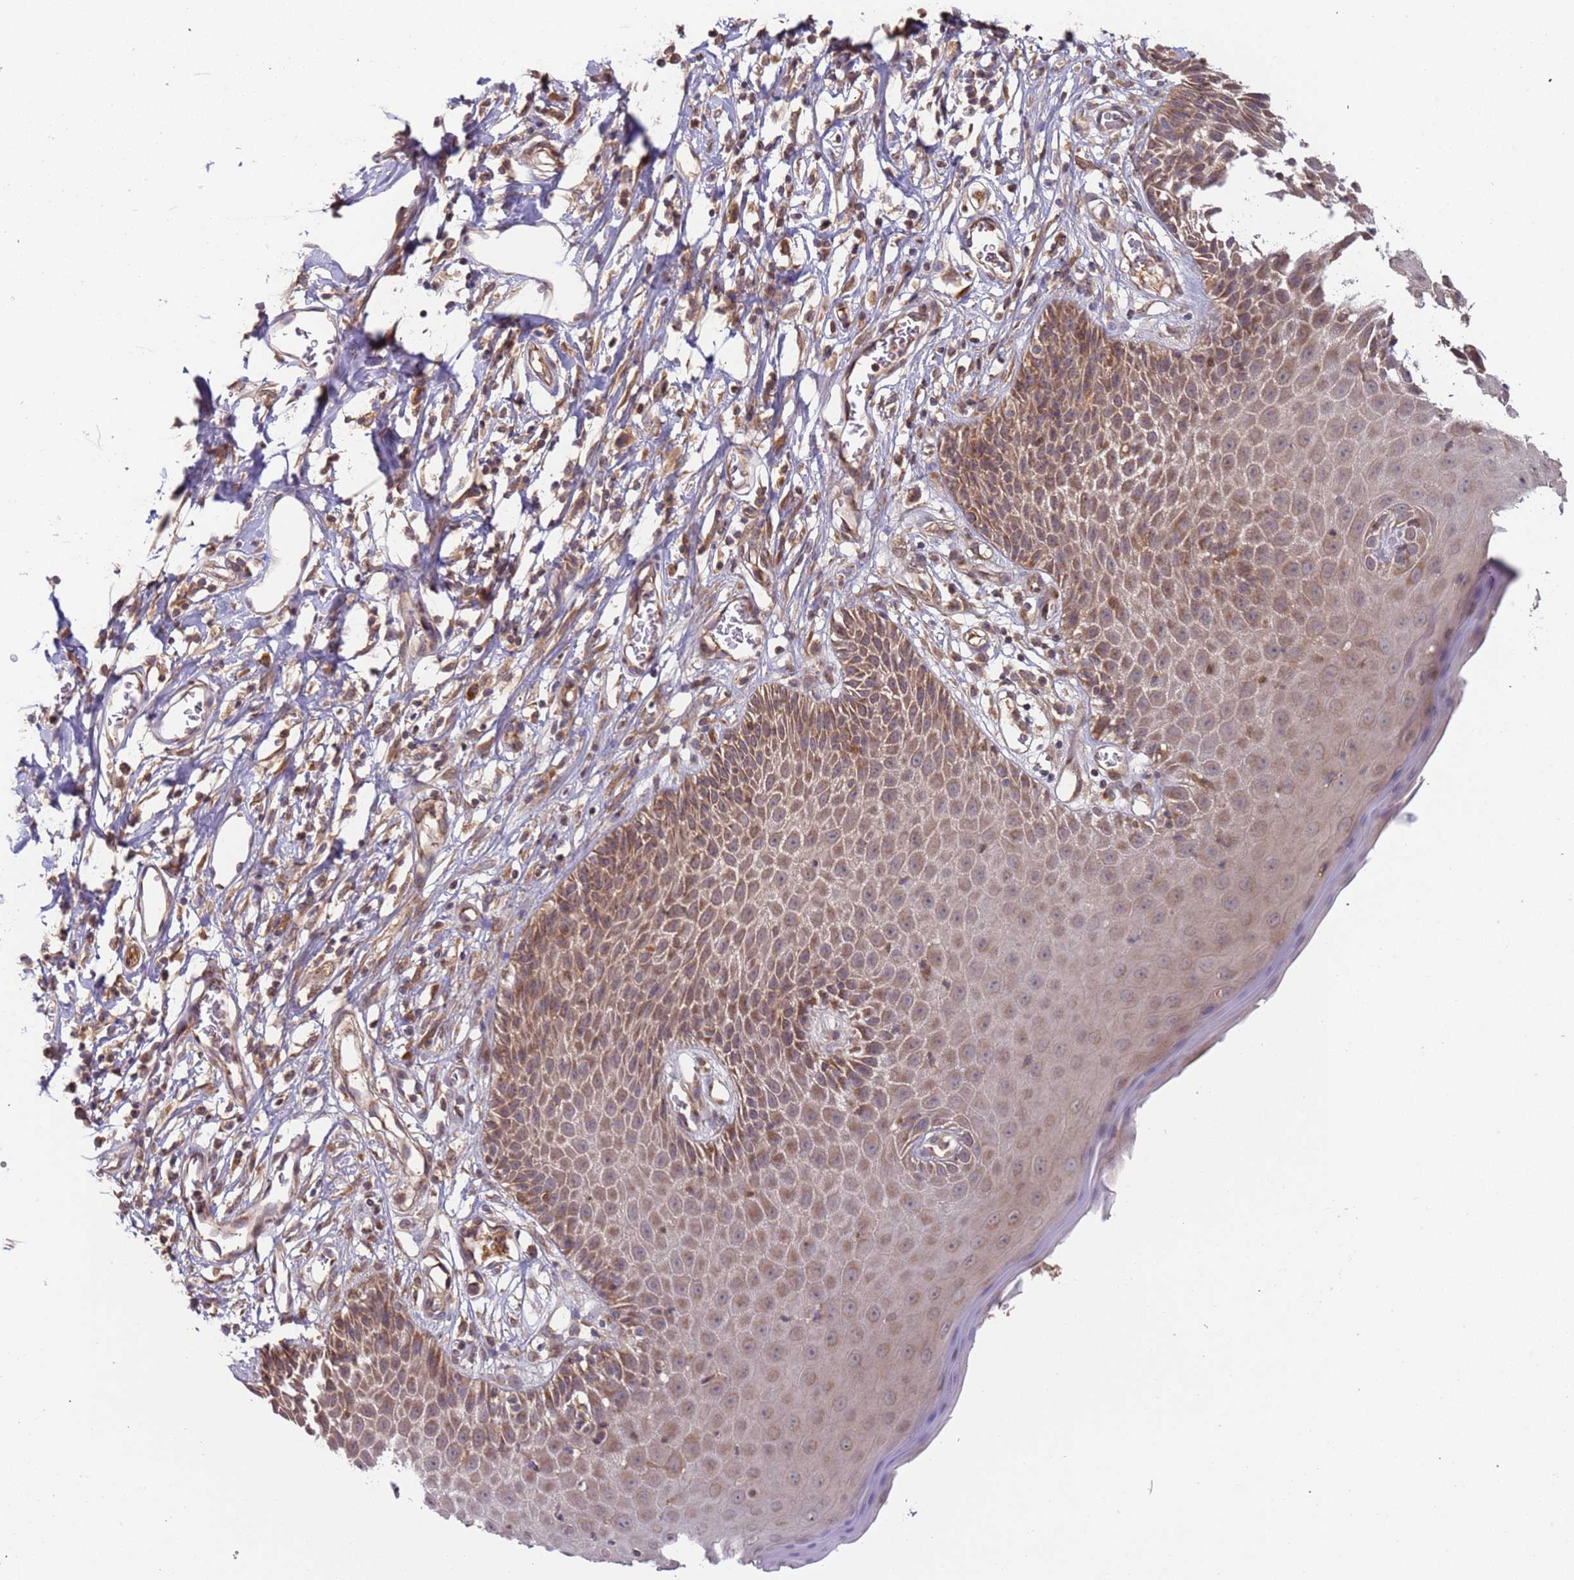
{"staining": {"intensity": "moderate", "quantity": ">75%", "location": "cytoplasmic/membranous"}, "tissue": "skin", "cell_type": "Epidermal cells", "image_type": "normal", "snomed": [{"axis": "morphology", "description": "Normal tissue, NOS"}, {"axis": "topography", "description": "Vulva"}], "caption": "An immunohistochemistry (IHC) histopathology image of unremarkable tissue is shown. Protein staining in brown labels moderate cytoplasmic/membranous positivity in skin within epidermal cells.", "gene": "OR5A2", "patient": {"sex": "female", "age": 68}}